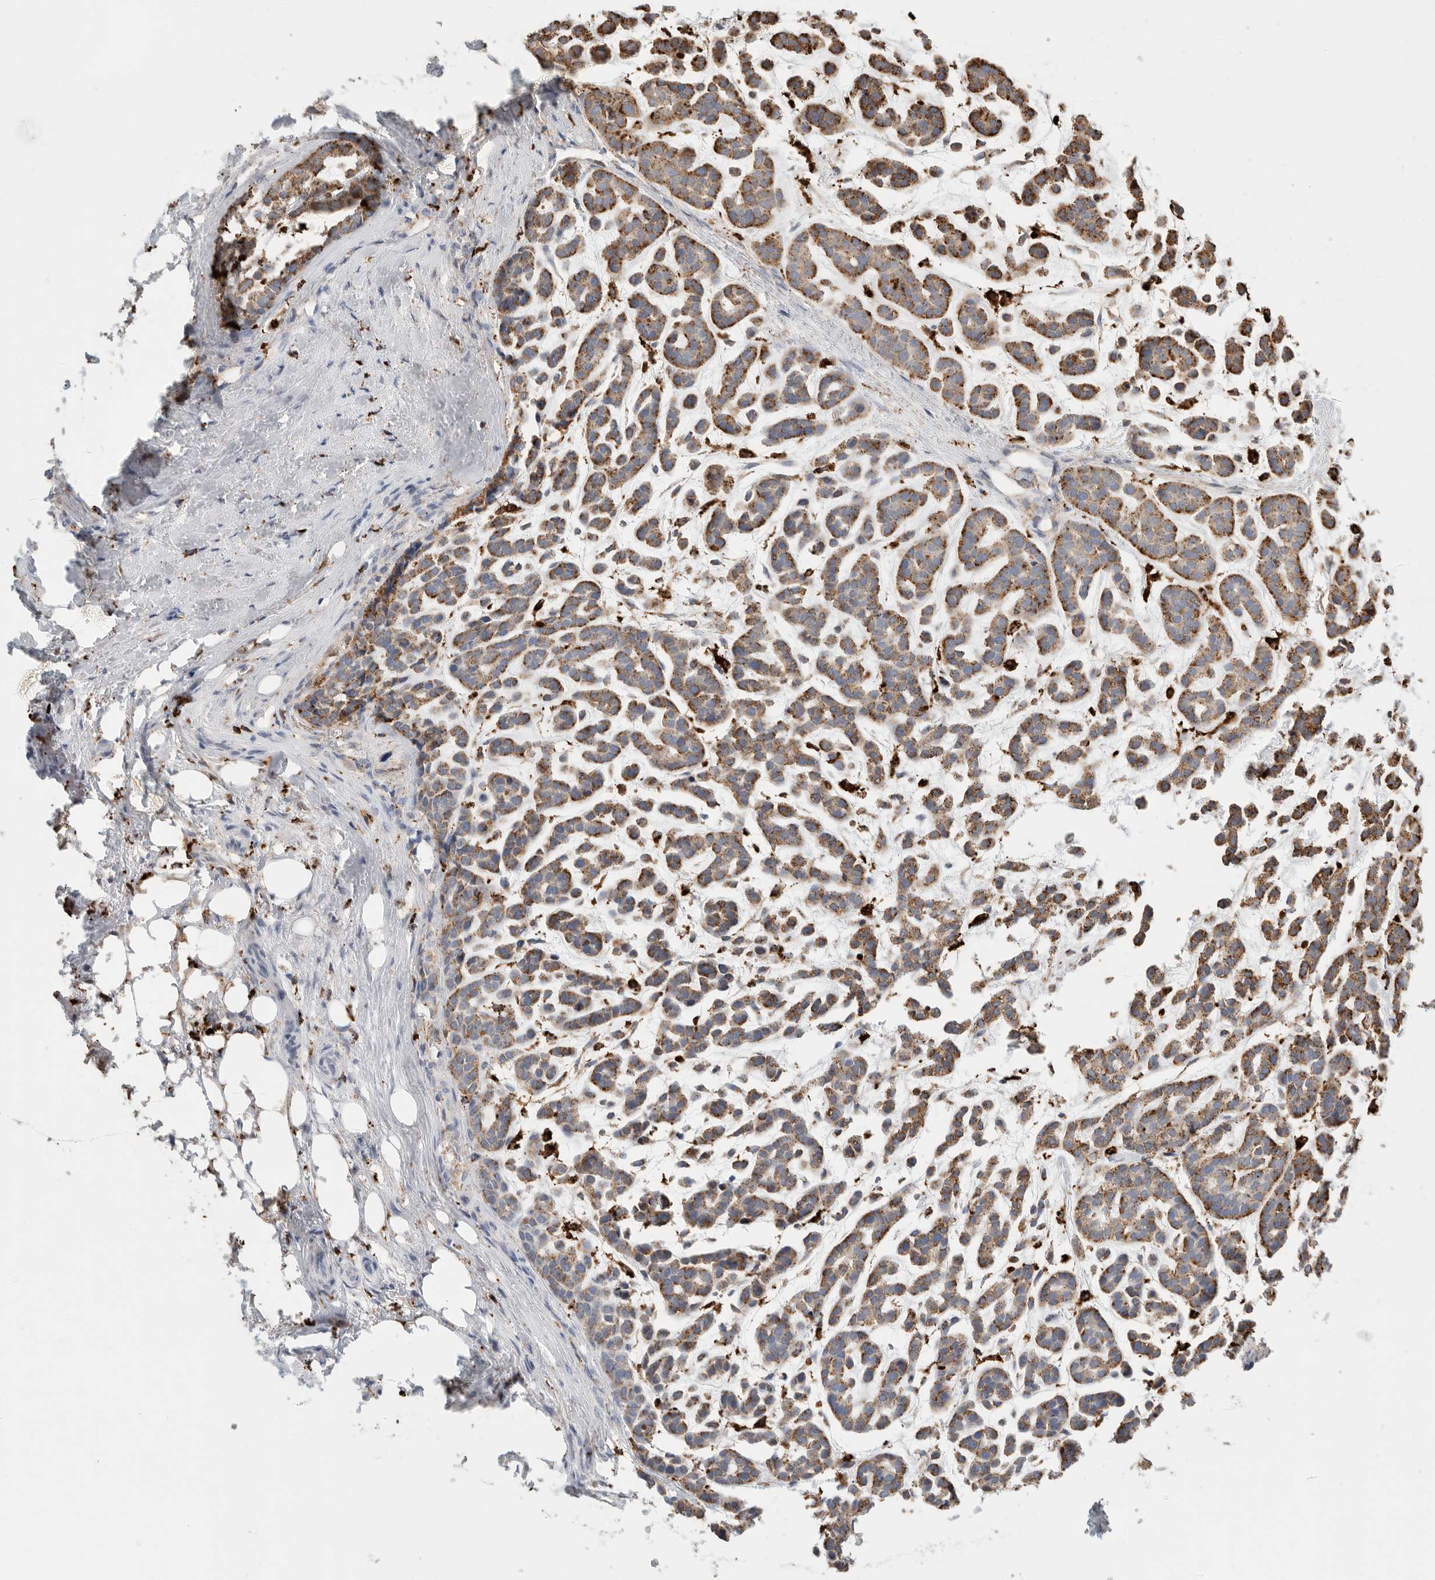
{"staining": {"intensity": "strong", "quantity": ">75%", "location": "cytoplasmic/membranous"}, "tissue": "head and neck cancer", "cell_type": "Tumor cells", "image_type": "cancer", "snomed": [{"axis": "morphology", "description": "Adenocarcinoma, NOS"}, {"axis": "morphology", "description": "Adenoma, NOS"}, {"axis": "topography", "description": "Head-Neck"}], "caption": "Human head and neck cancer stained with a protein marker displays strong staining in tumor cells.", "gene": "GGH", "patient": {"sex": "female", "age": 55}}